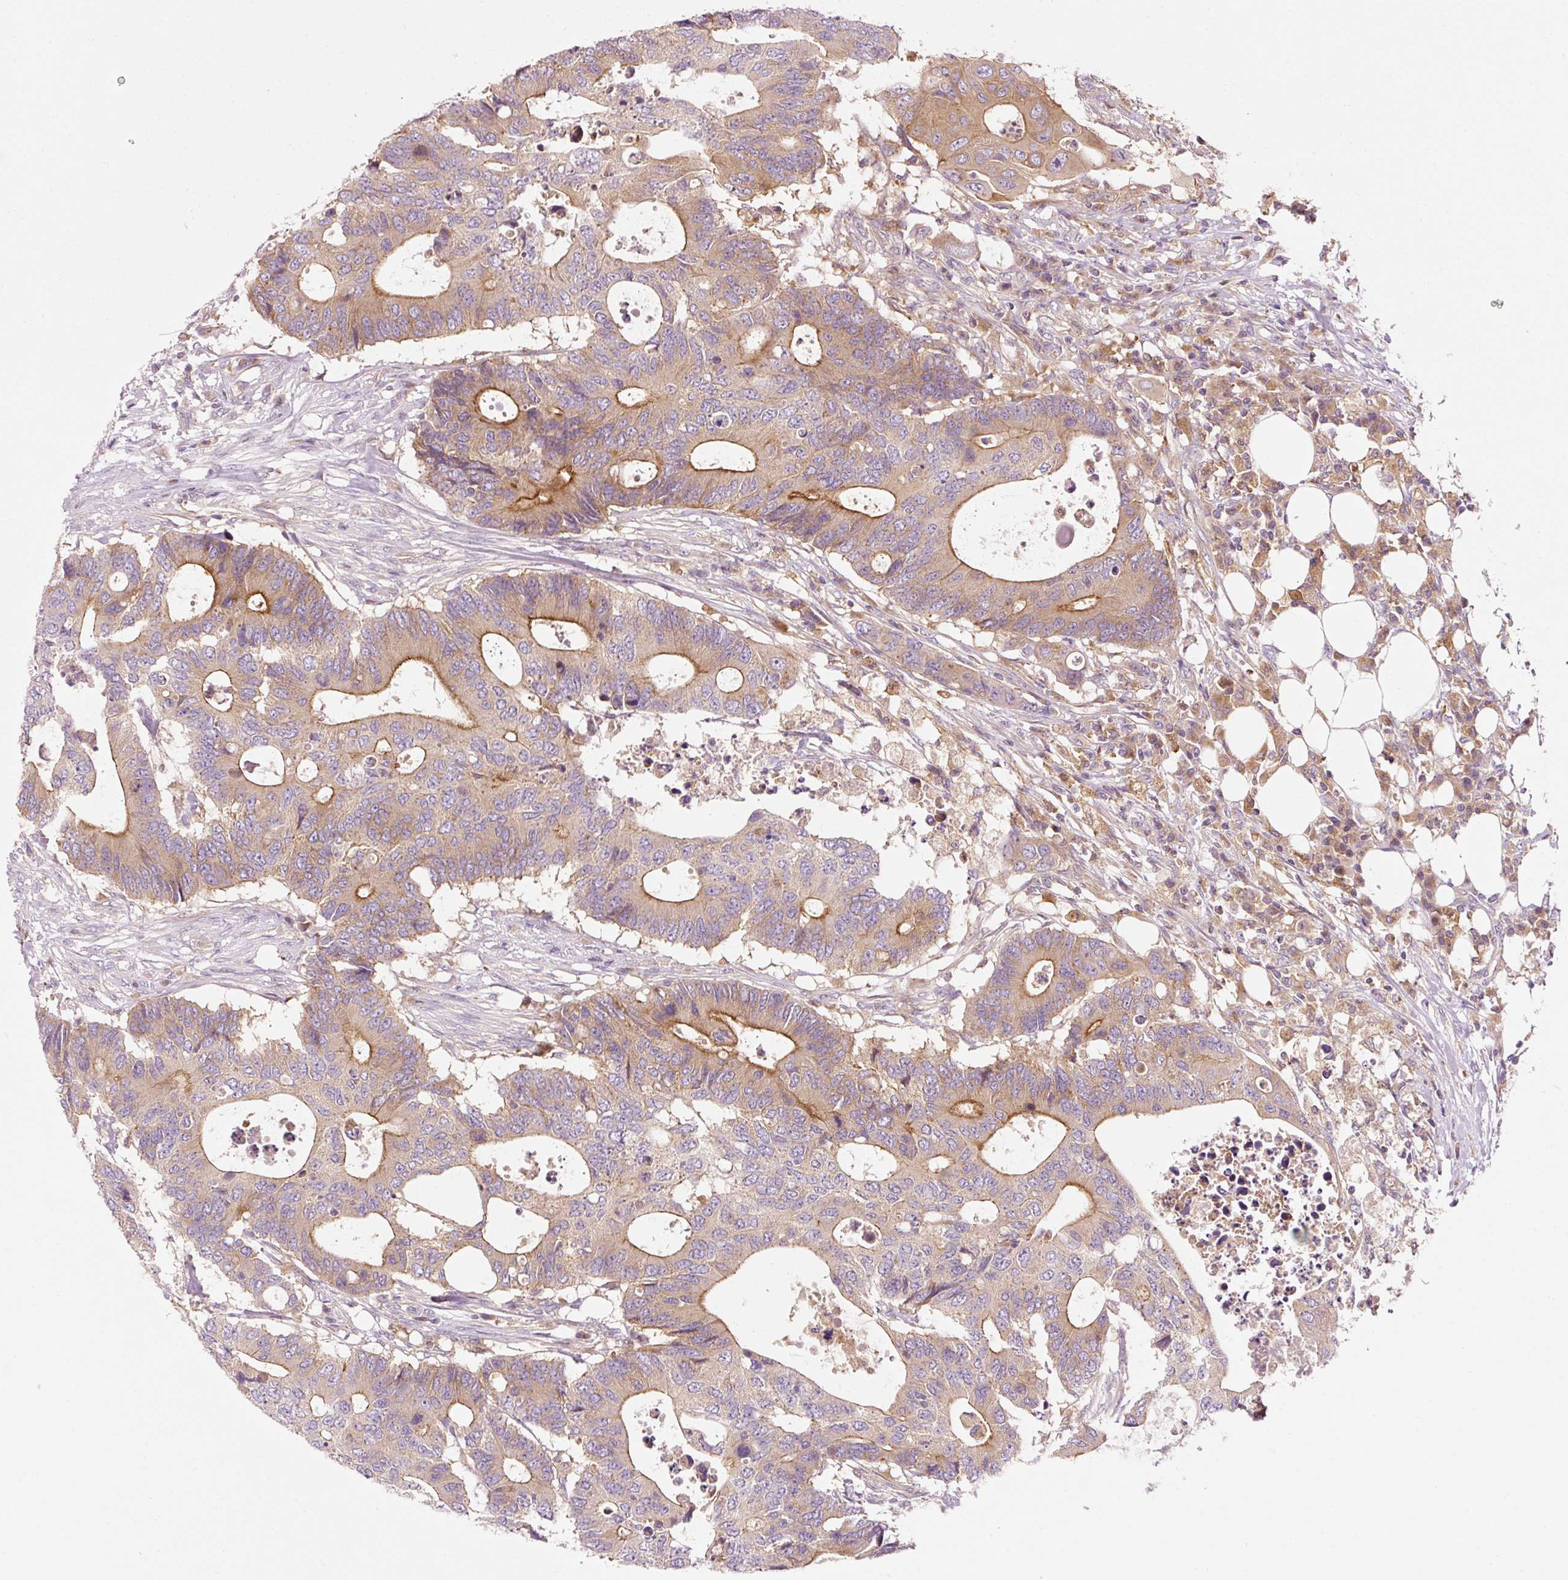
{"staining": {"intensity": "moderate", "quantity": ">75%", "location": "cytoplasmic/membranous"}, "tissue": "colorectal cancer", "cell_type": "Tumor cells", "image_type": "cancer", "snomed": [{"axis": "morphology", "description": "Adenocarcinoma, NOS"}, {"axis": "topography", "description": "Colon"}], "caption": "Brown immunohistochemical staining in human colorectal cancer (adenocarcinoma) shows moderate cytoplasmic/membranous positivity in approximately >75% of tumor cells.", "gene": "NAPA", "patient": {"sex": "male", "age": 71}}